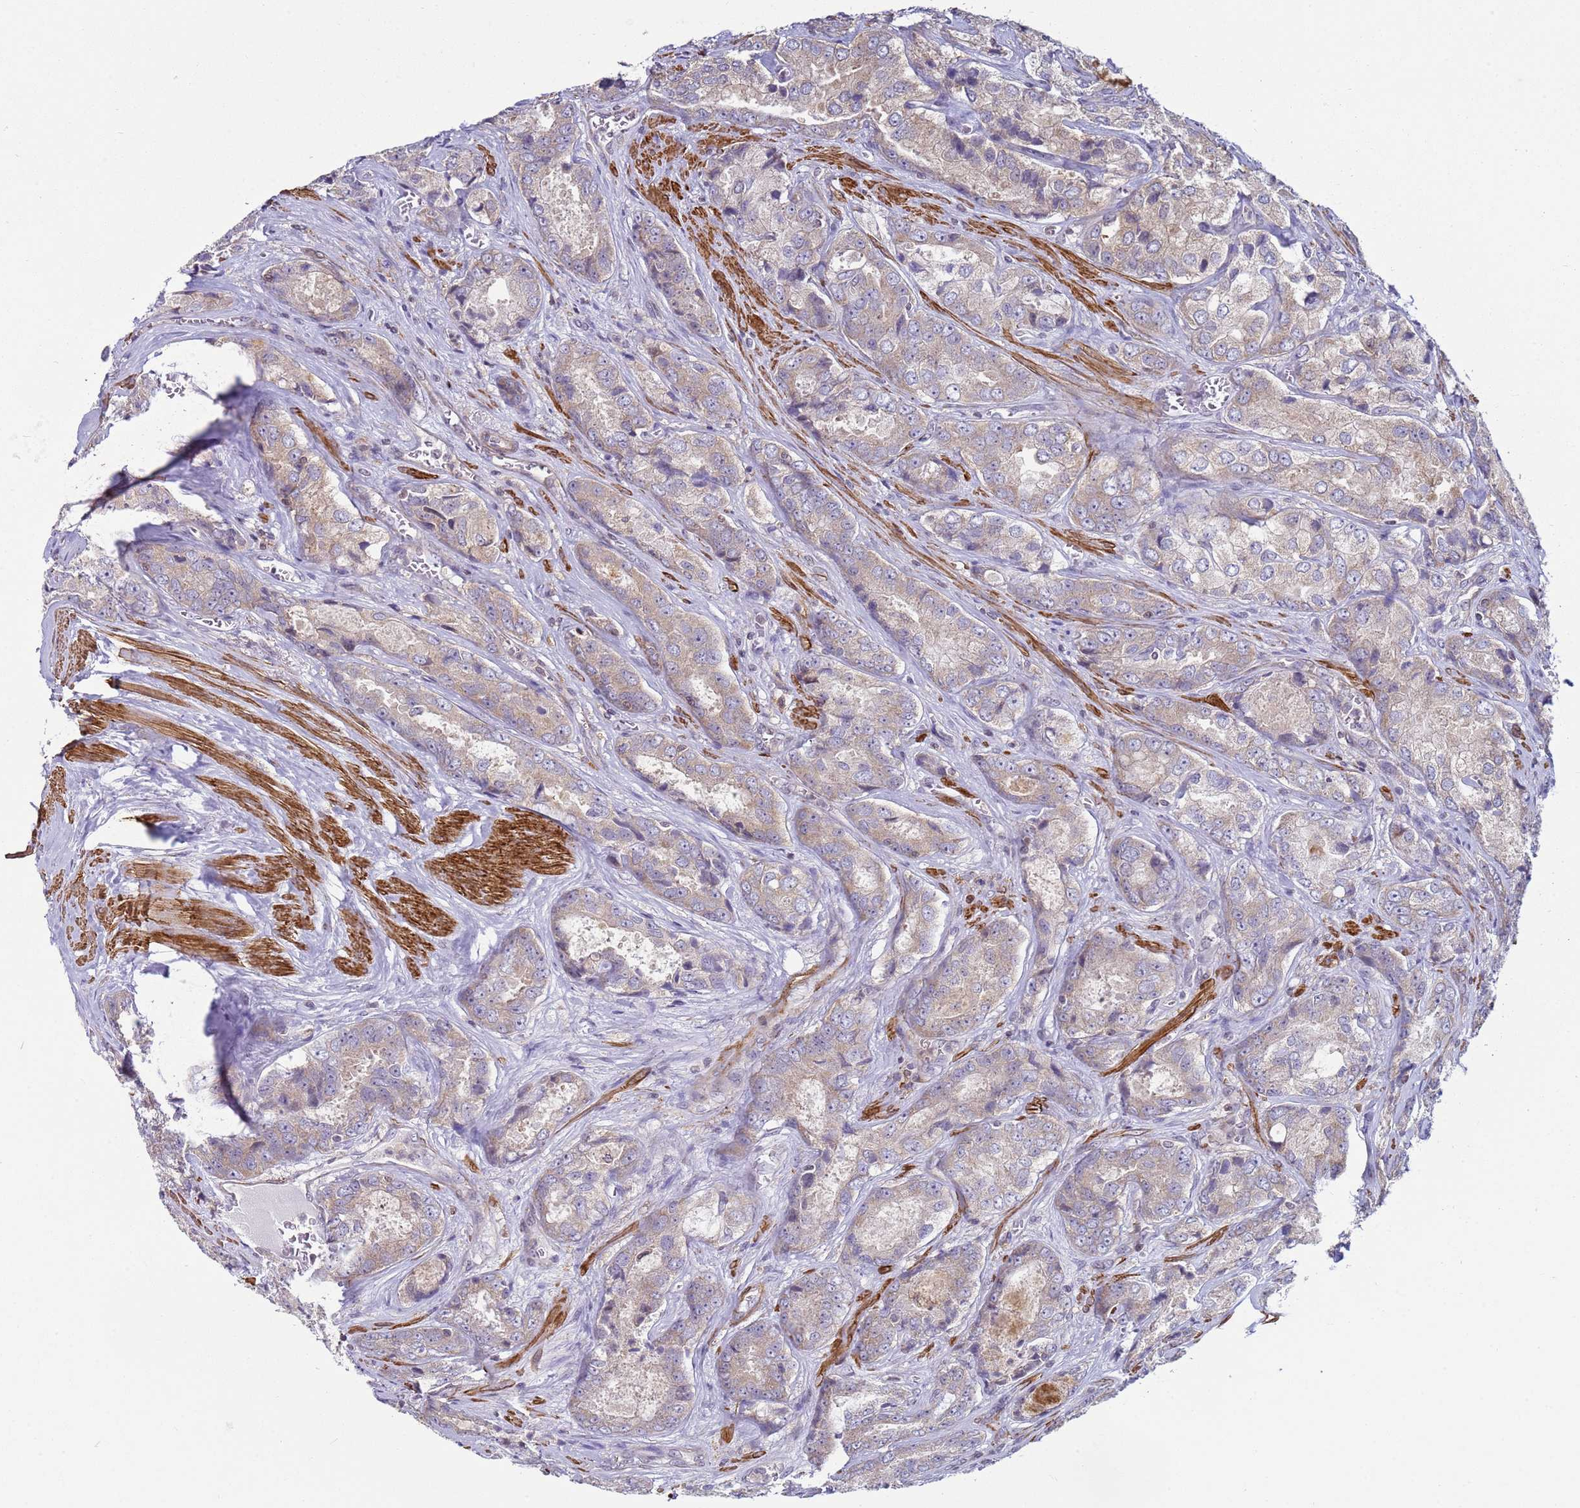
{"staining": {"intensity": "weak", "quantity": ">75%", "location": "cytoplasmic/membranous"}, "tissue": "prostate cancer", "cell_type": "Tumor cells", "image_type": "cancer", "snomed": [{"axis": "morphology", "description": "Adenocarcinoma, Low grade"}, {"axis": "topography", "description": "Prostate"}], "caption": "Prostate cancer (adenocarcinoma (low-grade)) tissue reveals weak cytoplasmic/membranous staining in approximately >75% of tumor cells, visualized by immunohistochemistry. (DAB IHC, brown staining for protein, blue staining for nuclei).", "gene": "SNAPC4", "patient": {"sex": "male", "age": 68}}